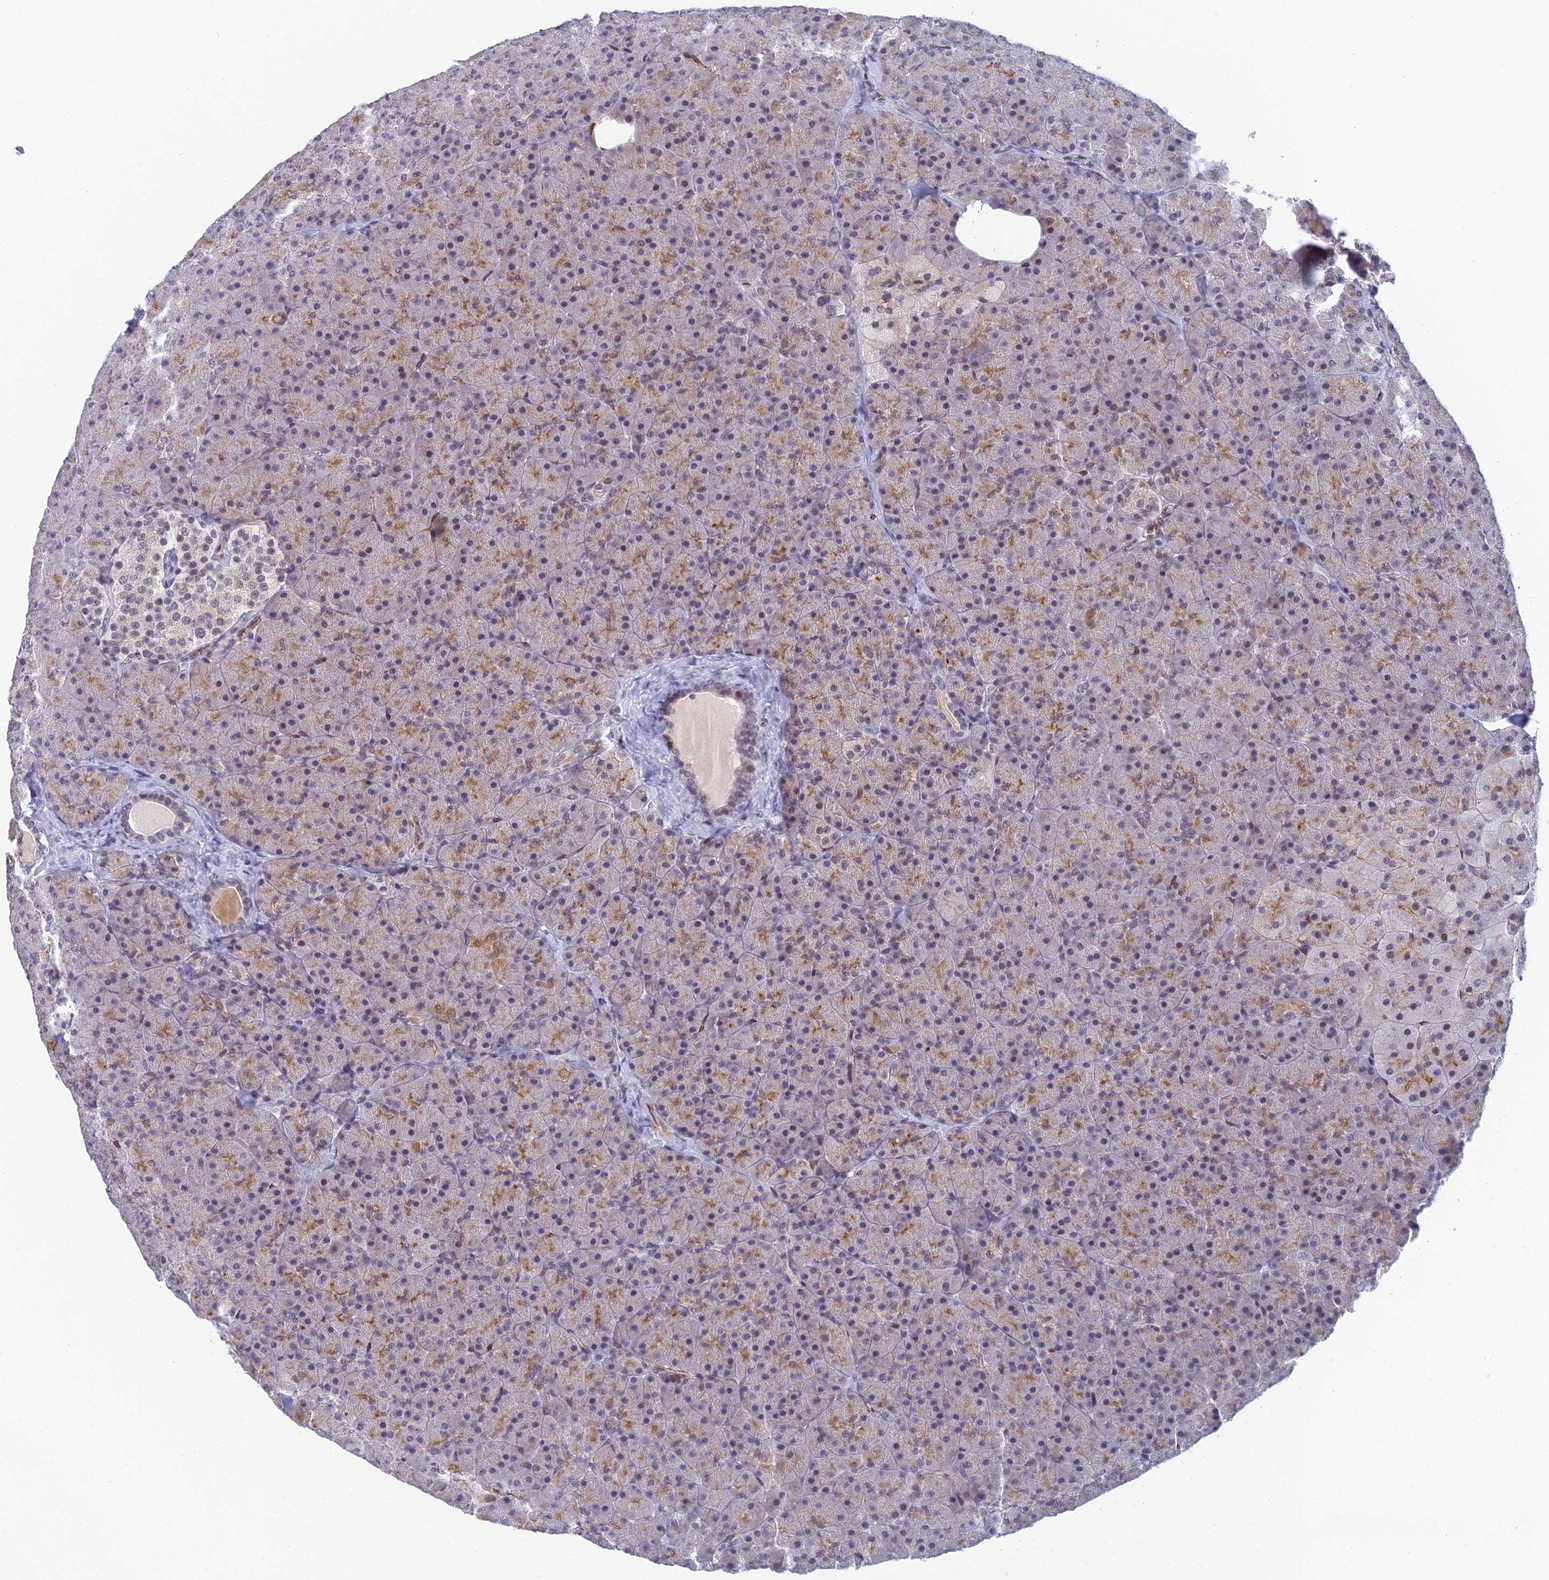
{"staining": {"intensity": "moderate", "quantity": "25%-75%", "location": "cytoplasmic/membranous"}, "tissue": "pancreas", "cell_type": "Exocrine glandular cells", "image_type": "normal", "snomed": [{"axis": "morphology", "description": "Normal tissue, NOS"}, {"axis": "topography", "description": "Pancreas"}], "caption": "Human pancreas stained with a brown dye exhibits moderate cytoplasmic/membranous positive positivity in approximately 25%-75% of exocrine glandular cells.", "gene": "CLK4", "patient": {"sex": "male", "age": 36}}